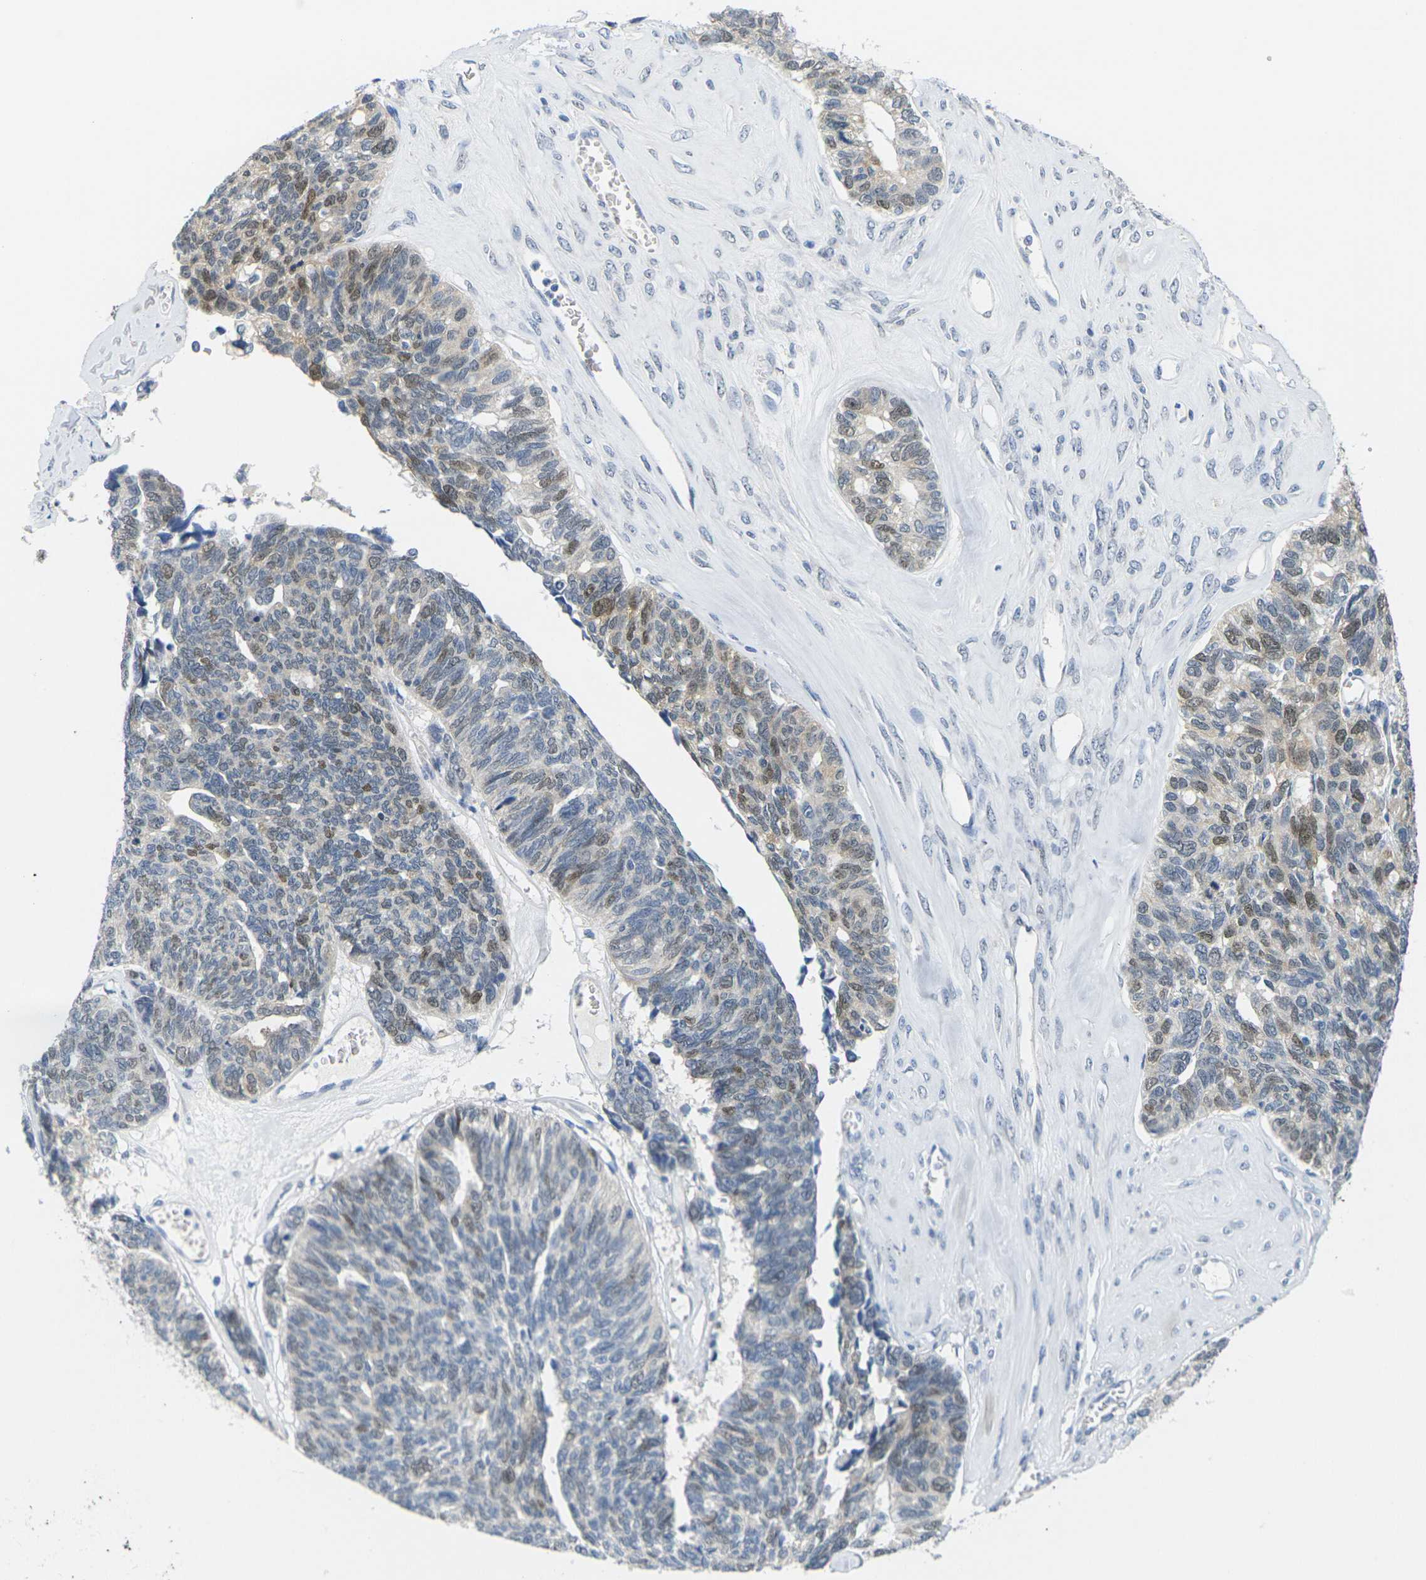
{"staining": {"intensity": "moderate", "quantity": "25%-75%", "location": "nuclear"}, "tissue": "ovarian cancer", "cell_type": "Tumor cells", "image_type": "cancer", "snomed": [{"axis": "morphology", "description": "Cystadenocarcinoma, serous, NOS"}, {"axis": "topography", "description": "Ovary"}], "caption": "High-power microscopy captured an immunohistochemistry histopathology image of ovarian cancer, revealing moderate nuclear positivity in about 25%-75% of tumor cells. (DAB = brown stain, brightfield microscopy at high magnification).", "gene": "CDK2", "patient": {"sex": "female", "age": 79}}